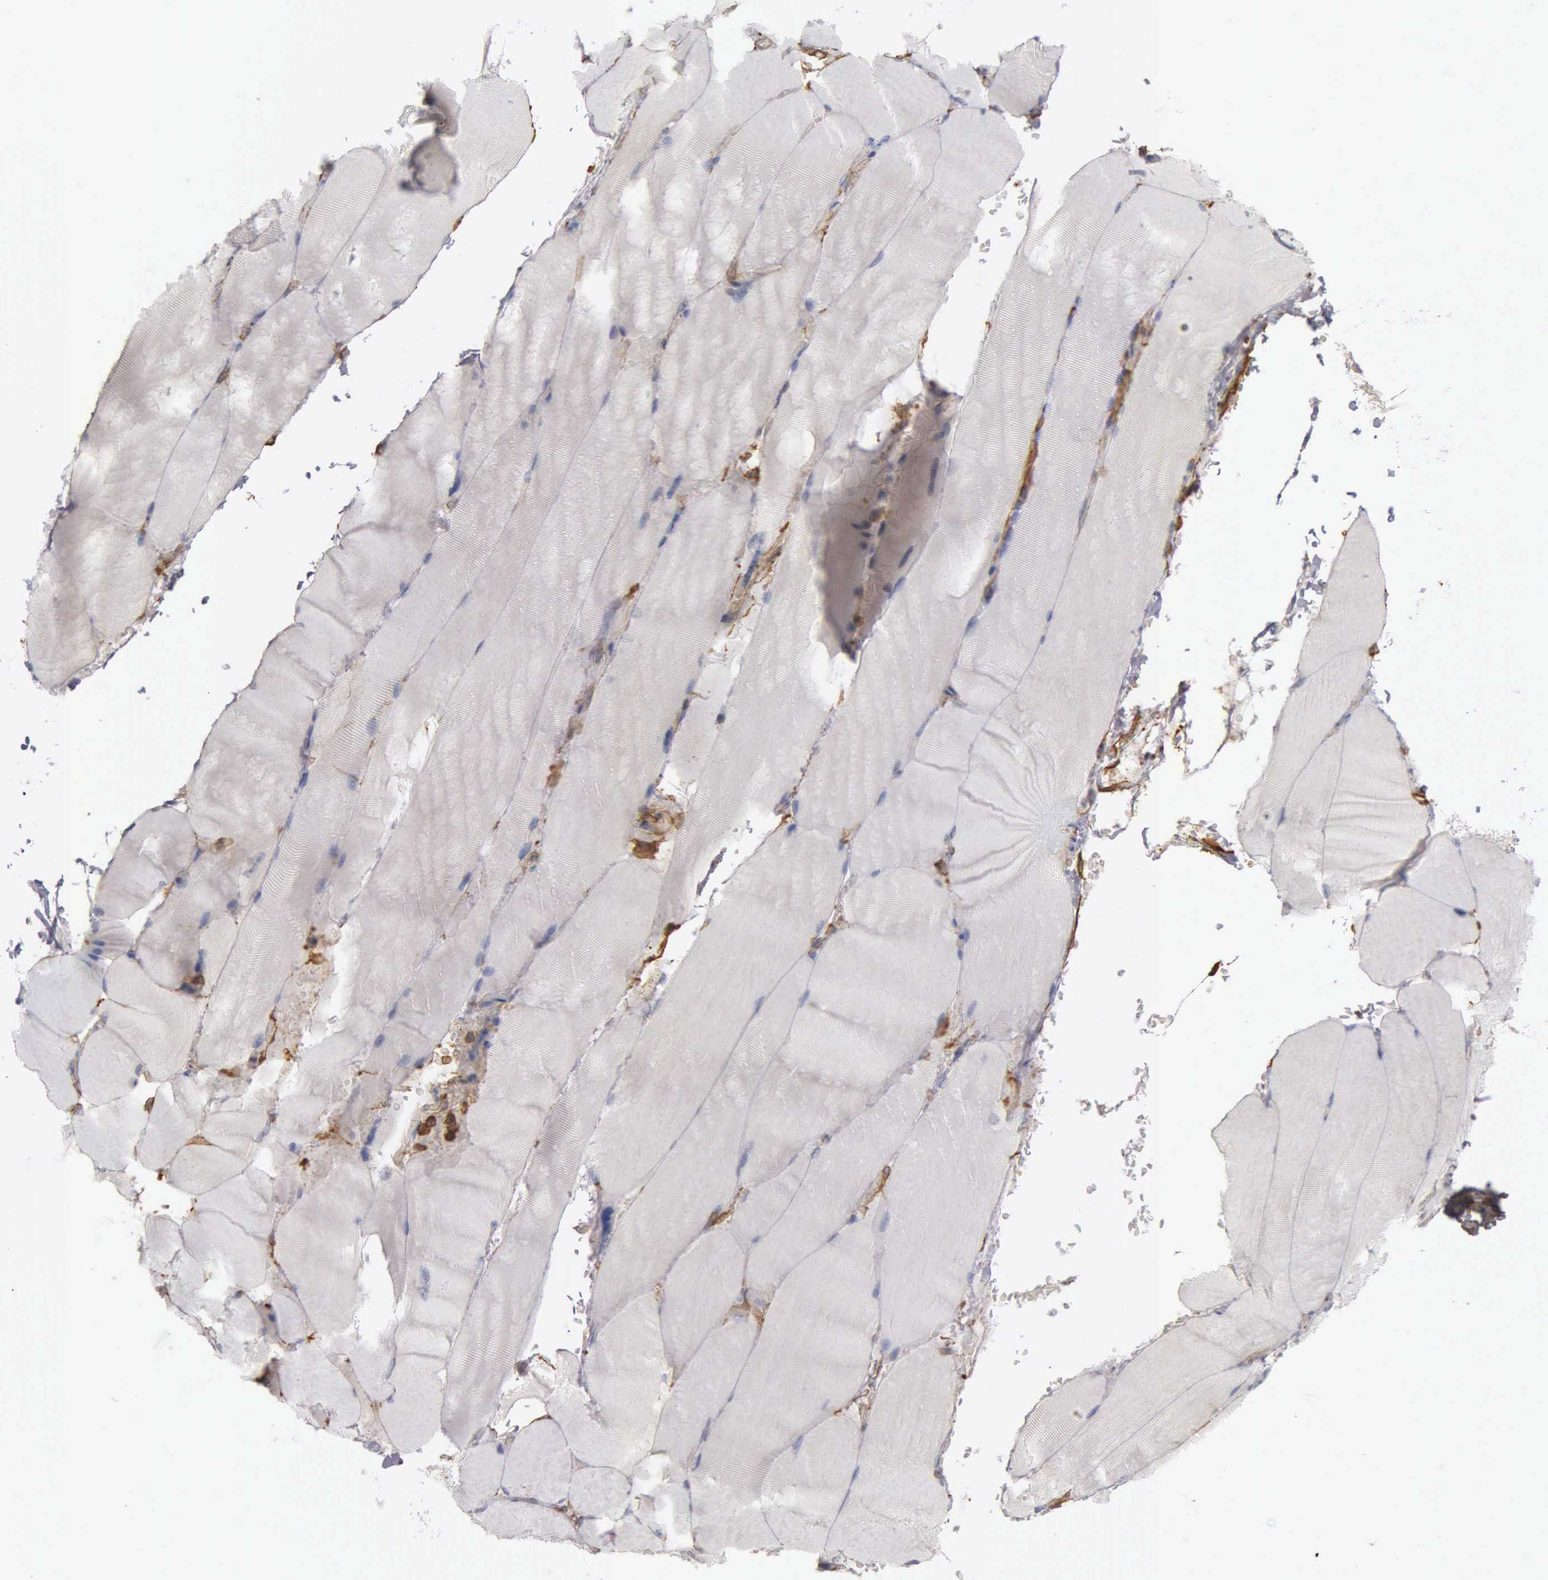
{"staining": {"intensity": "negative", "quantity": "none", "location": "none"}, "tissue": "skeletal muscle", "cell_type": "Myocytes", "image_type": "normal", "snomed": [{"axis": "morphology", "description": "Normal tissue, NOS"}, {"axis": "topography", "description": "Skeletal muscle"}], "caption": "Human skeletal muscle stained for a protein using immunohistochemistry displays no expression in myocytes.", "gene": "CD99", "patient": {"sex": "male", "age": 71}}